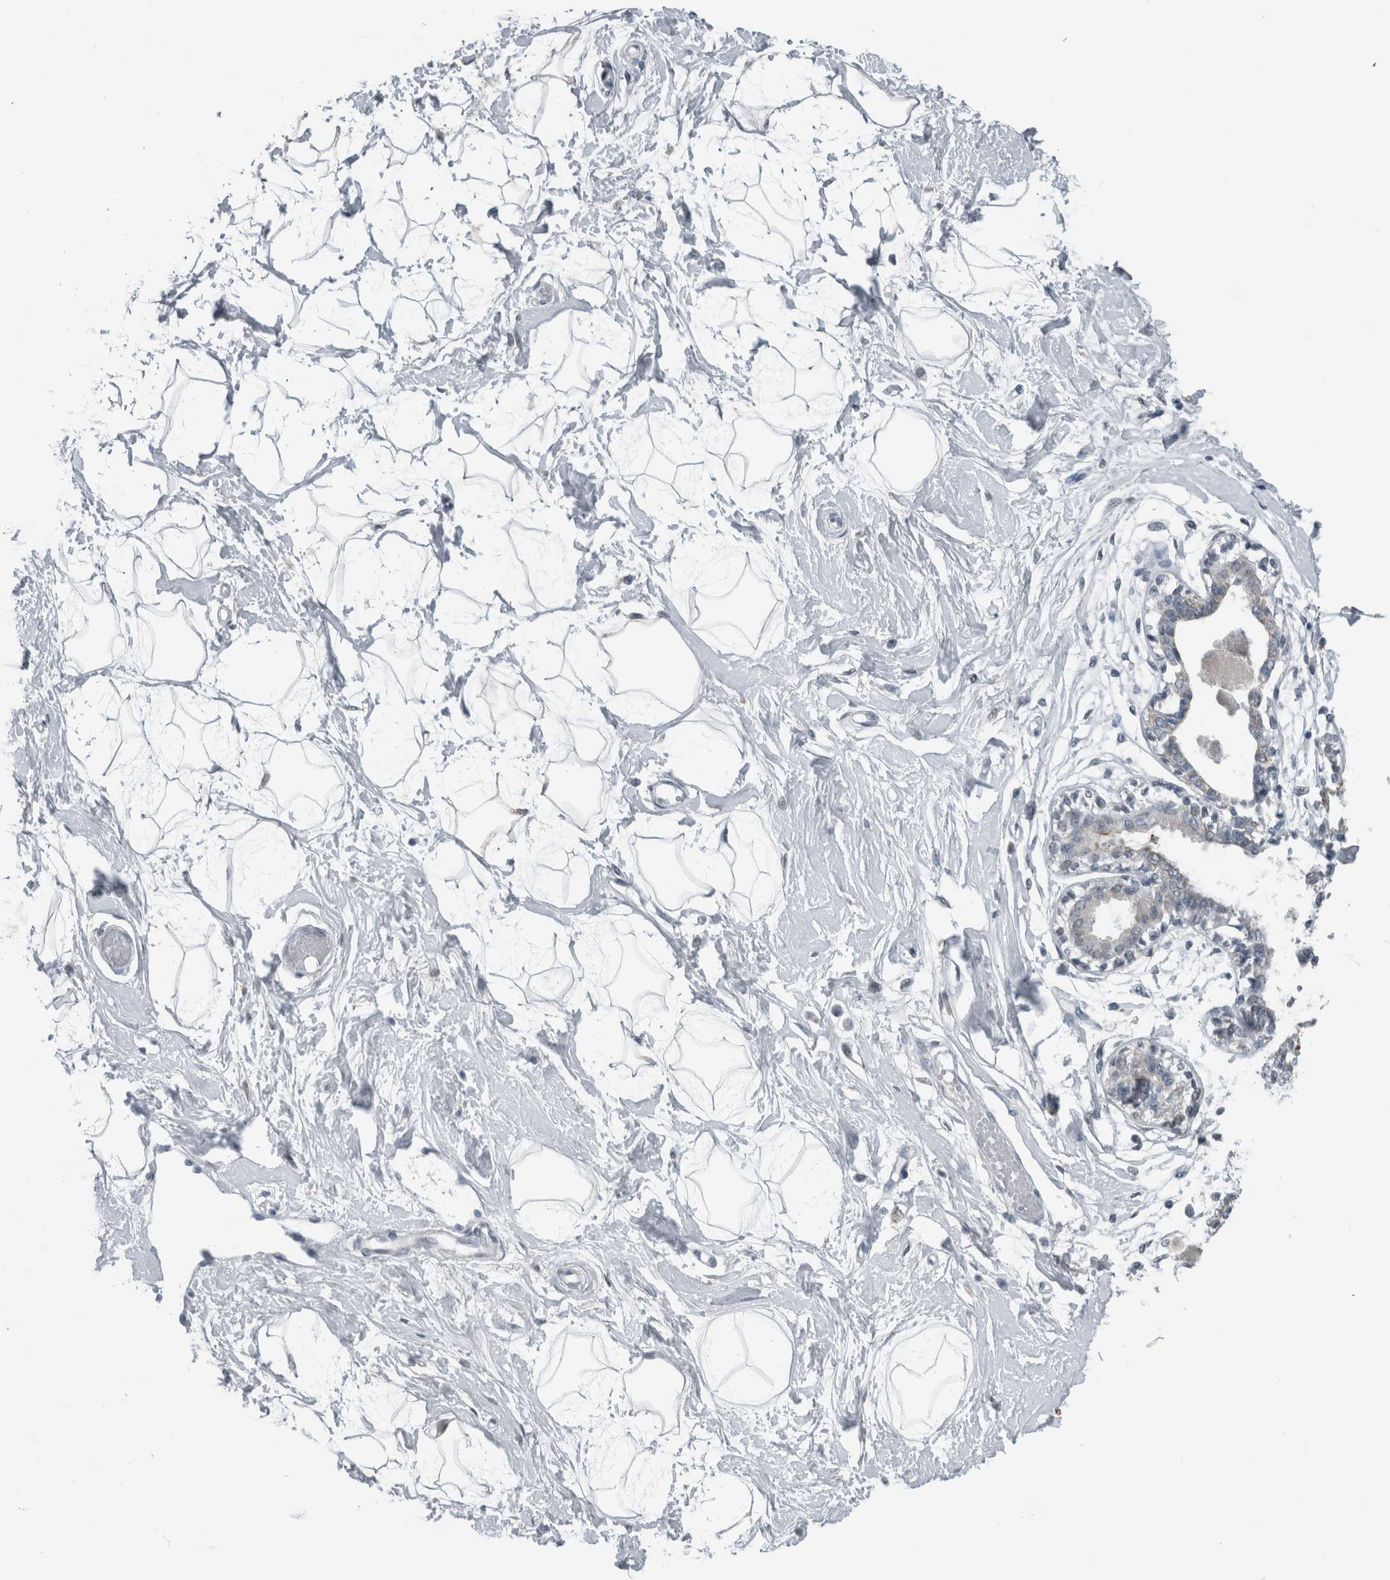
{"staining": {"intensity": "negative", "quantity": "none", "location": "none"}, "tissue": "breast", "cell_type": "Adipocytes", "image_type": "normal", "snomed": [{"axis": "morphology", "description": "Normal tissue, NOS"}, {"axis": "topography", "description": "Breast"}], "caption": "Immunohistochemical staining of normal human breast demonstrates no significant positivity in adipocytes. (Immunohistochemistry, brightfield microscopy, high magnification).", "gene": "ACSF2", "patient": {"sex": "female", "age": 45}}